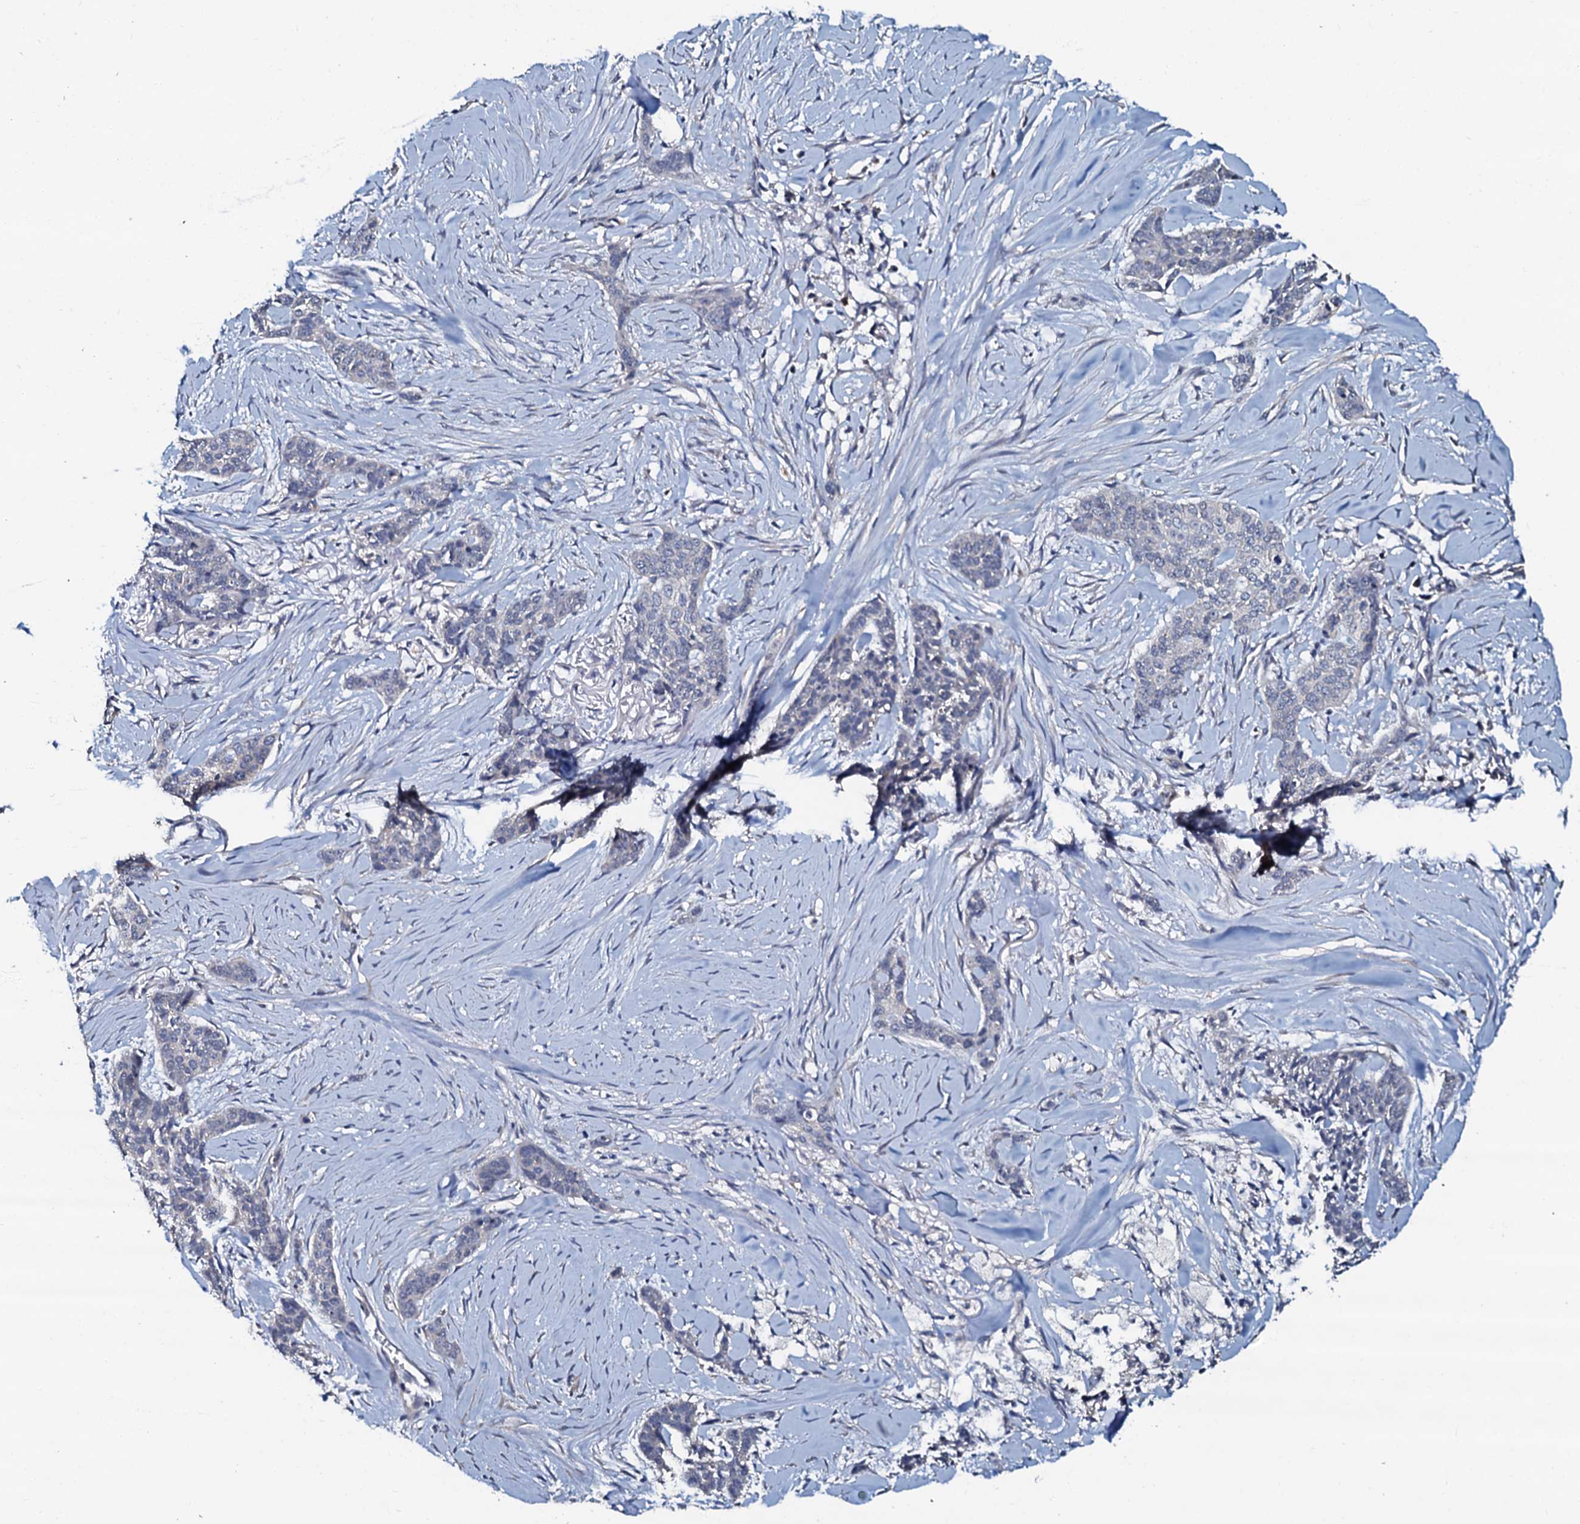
{"staining": {"intensity": "negative", "quantity": "none", "location": "none"}, "tissue": "skin cancer", "cell_type": "Tumor cells", "image_type": "cancer", "snomed": [{"axis": "morphology", "description": "Basal cell carcinoma"}, {"axis": "topography", "description": "Skin"}], "caption": "Protein analysis of skin cancer displays no significant positivity in tumor cells. (DAB IHC with hematoxylin counter stain).", "gene": "CPNE2", "patient": {"sex": "female", "age": 64}}